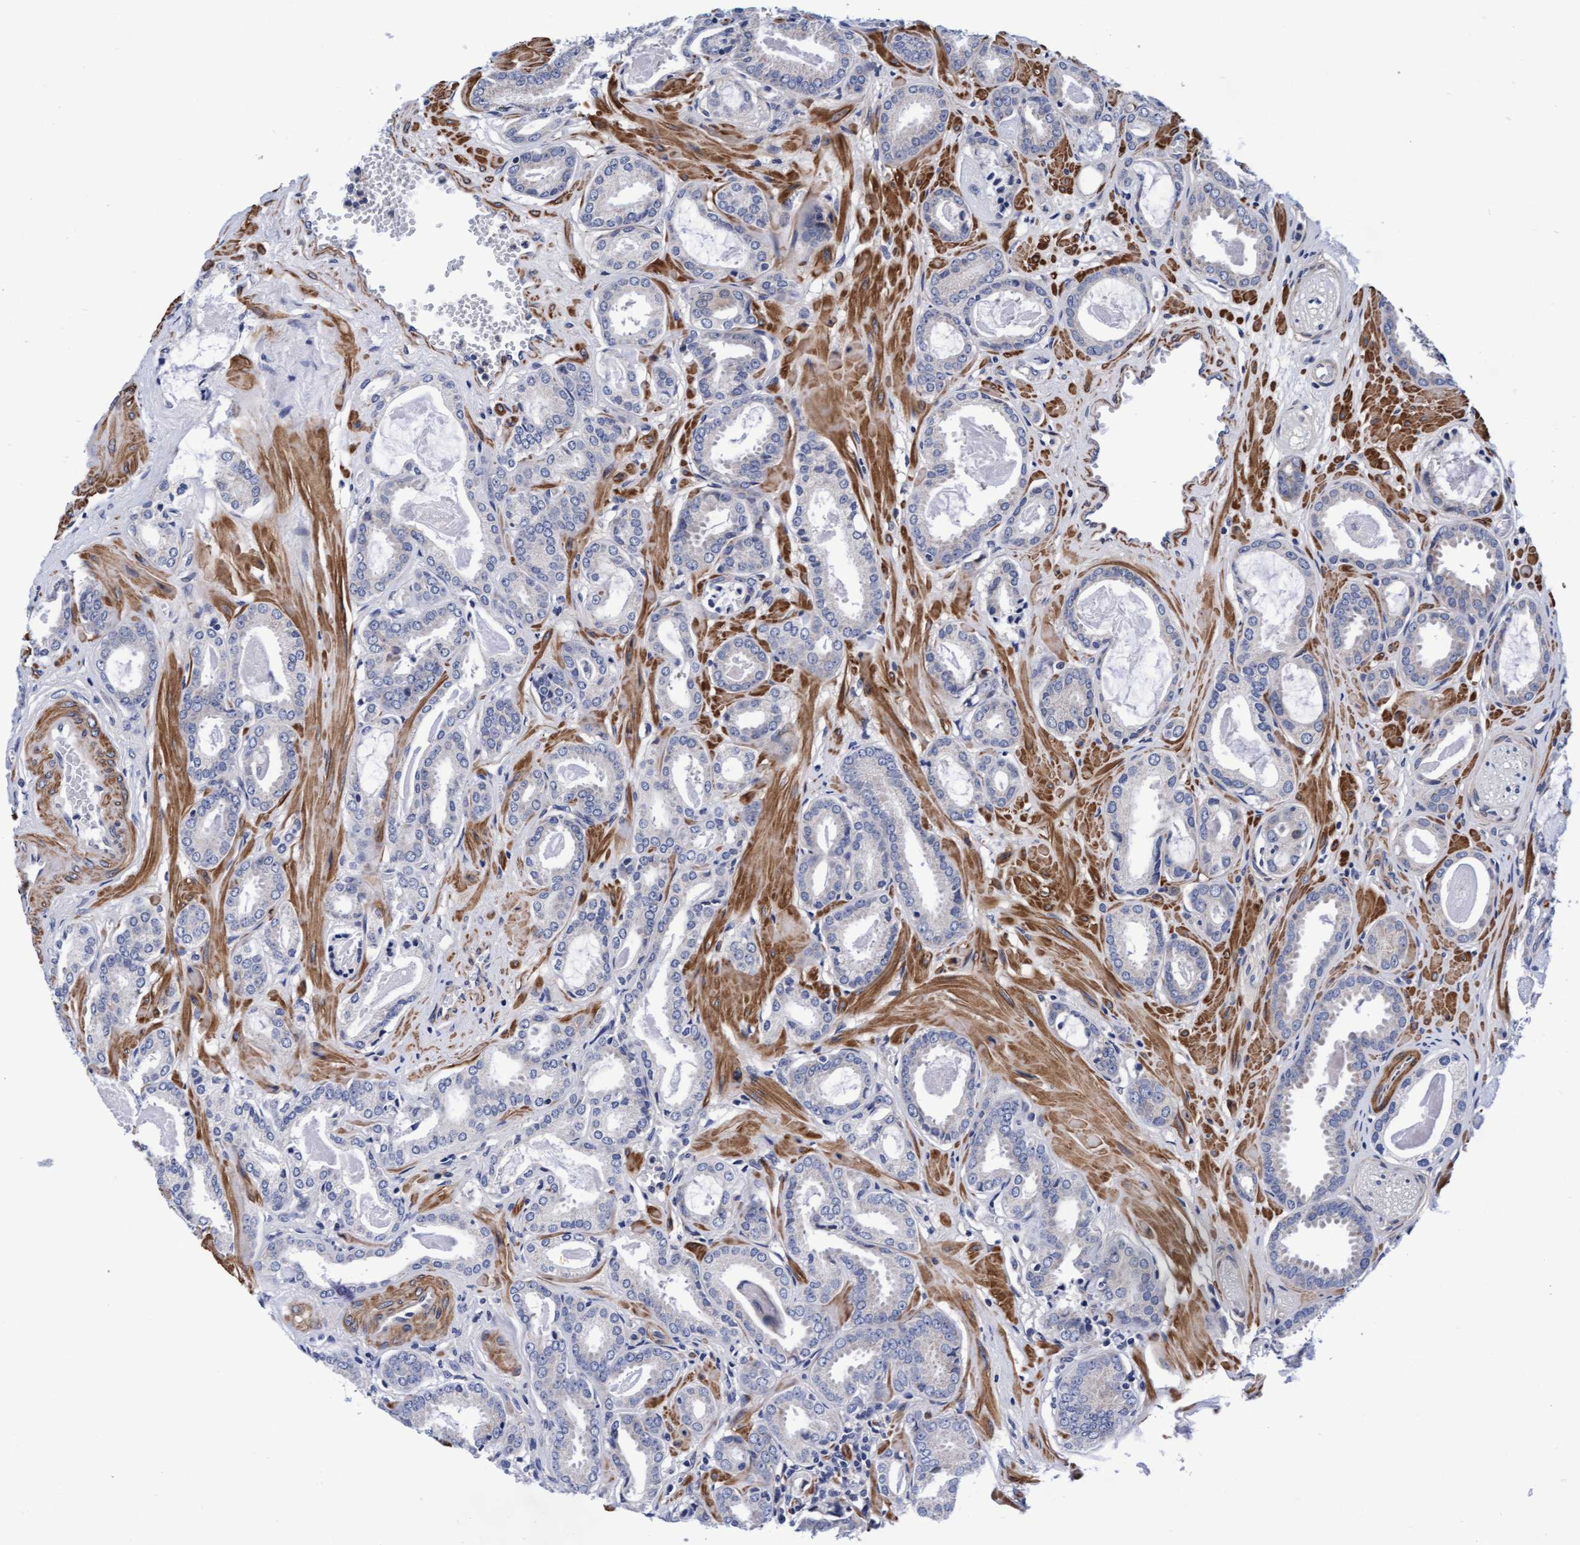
{"staining": {"intensity": "negative", "quantity": "none", "location": "none"}, "tissue": "prostate cancer", "cell_type": "Tumor cells", "image_type": "cancer", "snomed": [{"axis": "morphology", "description": "Adenocarcinoma, Low grade"}, {"axis": "topography", "description": "Prostate"}], "caption": "High power microscopy image of an immunohistochemistry image of prostate cancer, revealing no significant staining in tumor cells.", "gene": "EFCAB13", "patient": {"sex": "male", "age": 53}}